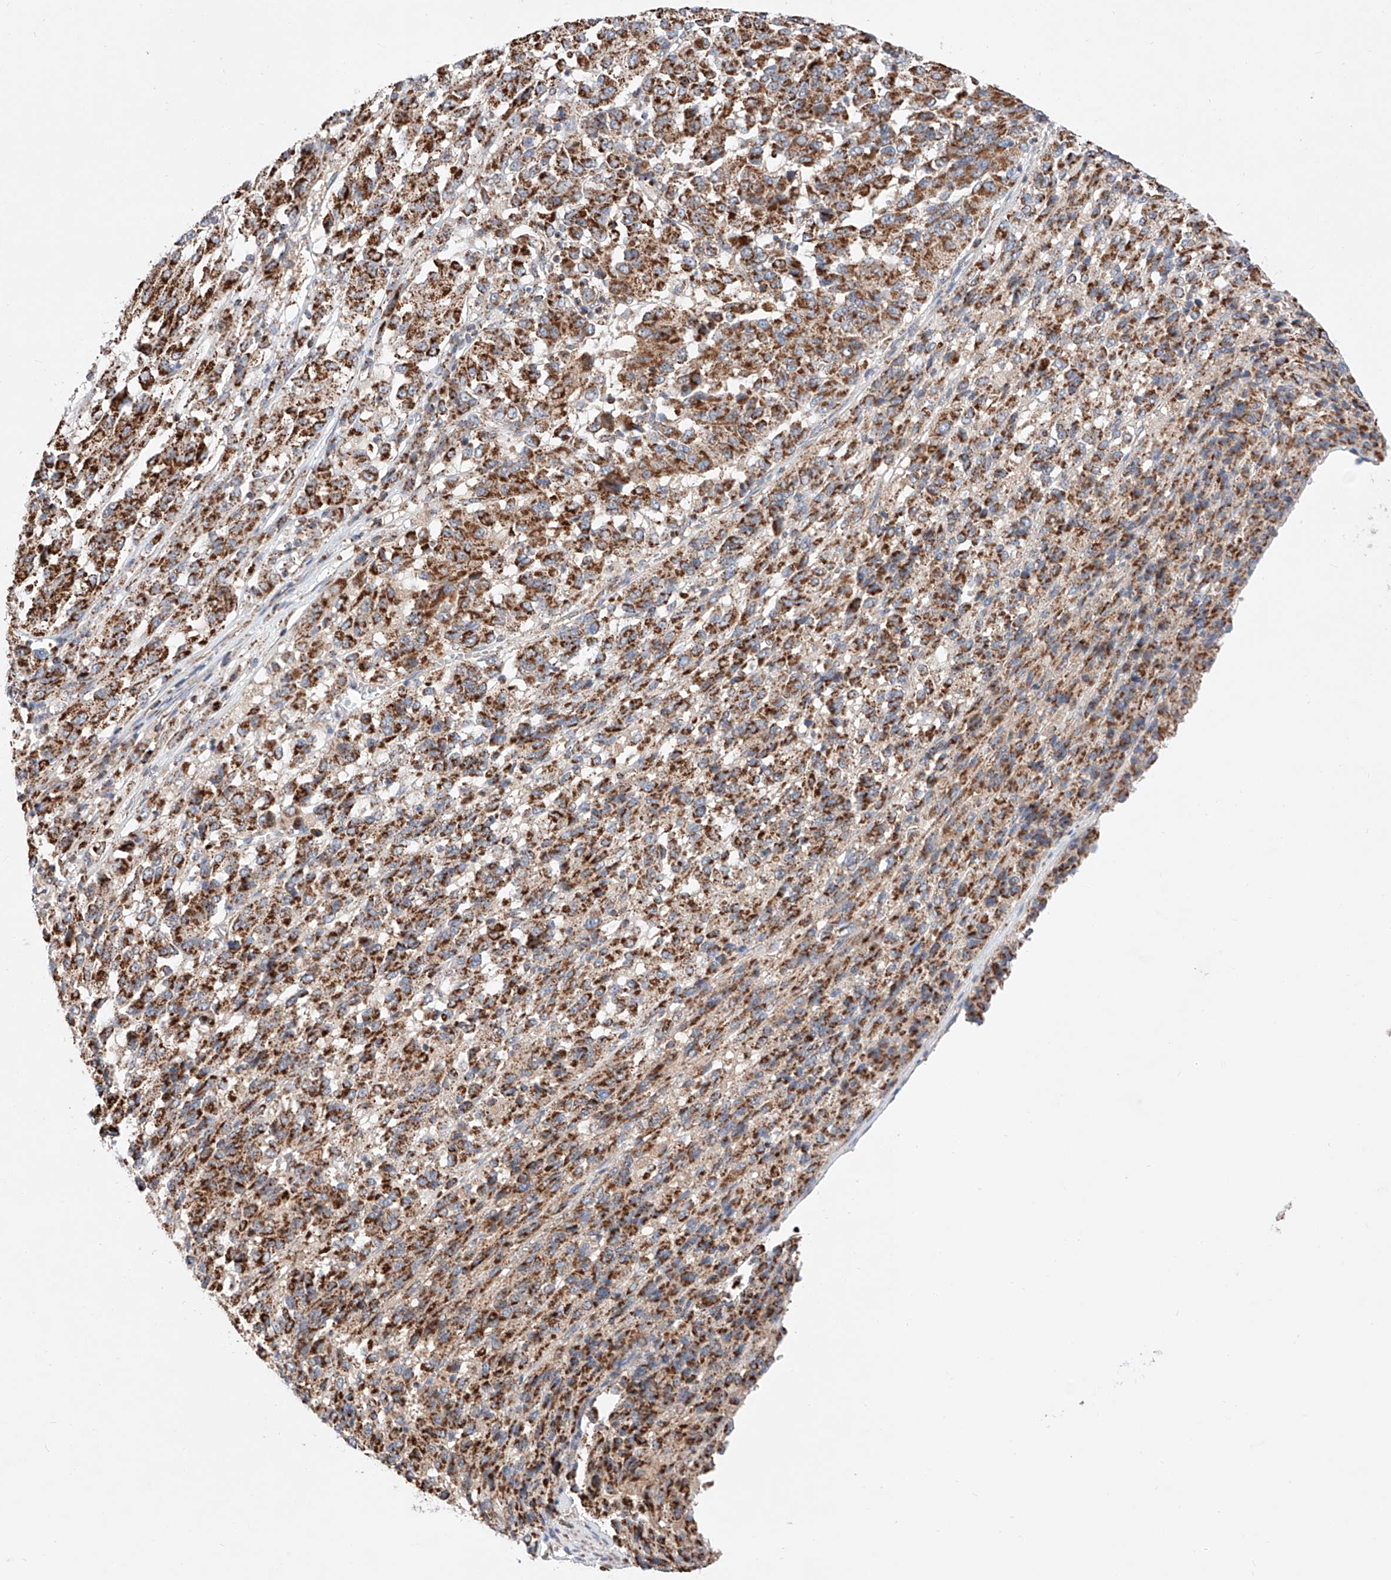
{"staining": {"intensity": "strong", "quantity": ">75%", "location": "cytoplasmic/membranous"}, "tissue": "melanoma", "cell_type": "Tumor cells", "image_type": "cancer", "snomed": [{"axis": "morphology", "description": "Malignant melanoma, Metastatic site"}, {"axis": "topography", "description": "Lung"}], "caption": "Melanoma stained for a protein exhibits strong cytoplasmic/membranous positivity in tumor cells.", "gene": "KTI12", "patient": {"sex": "male", "age": 64}}